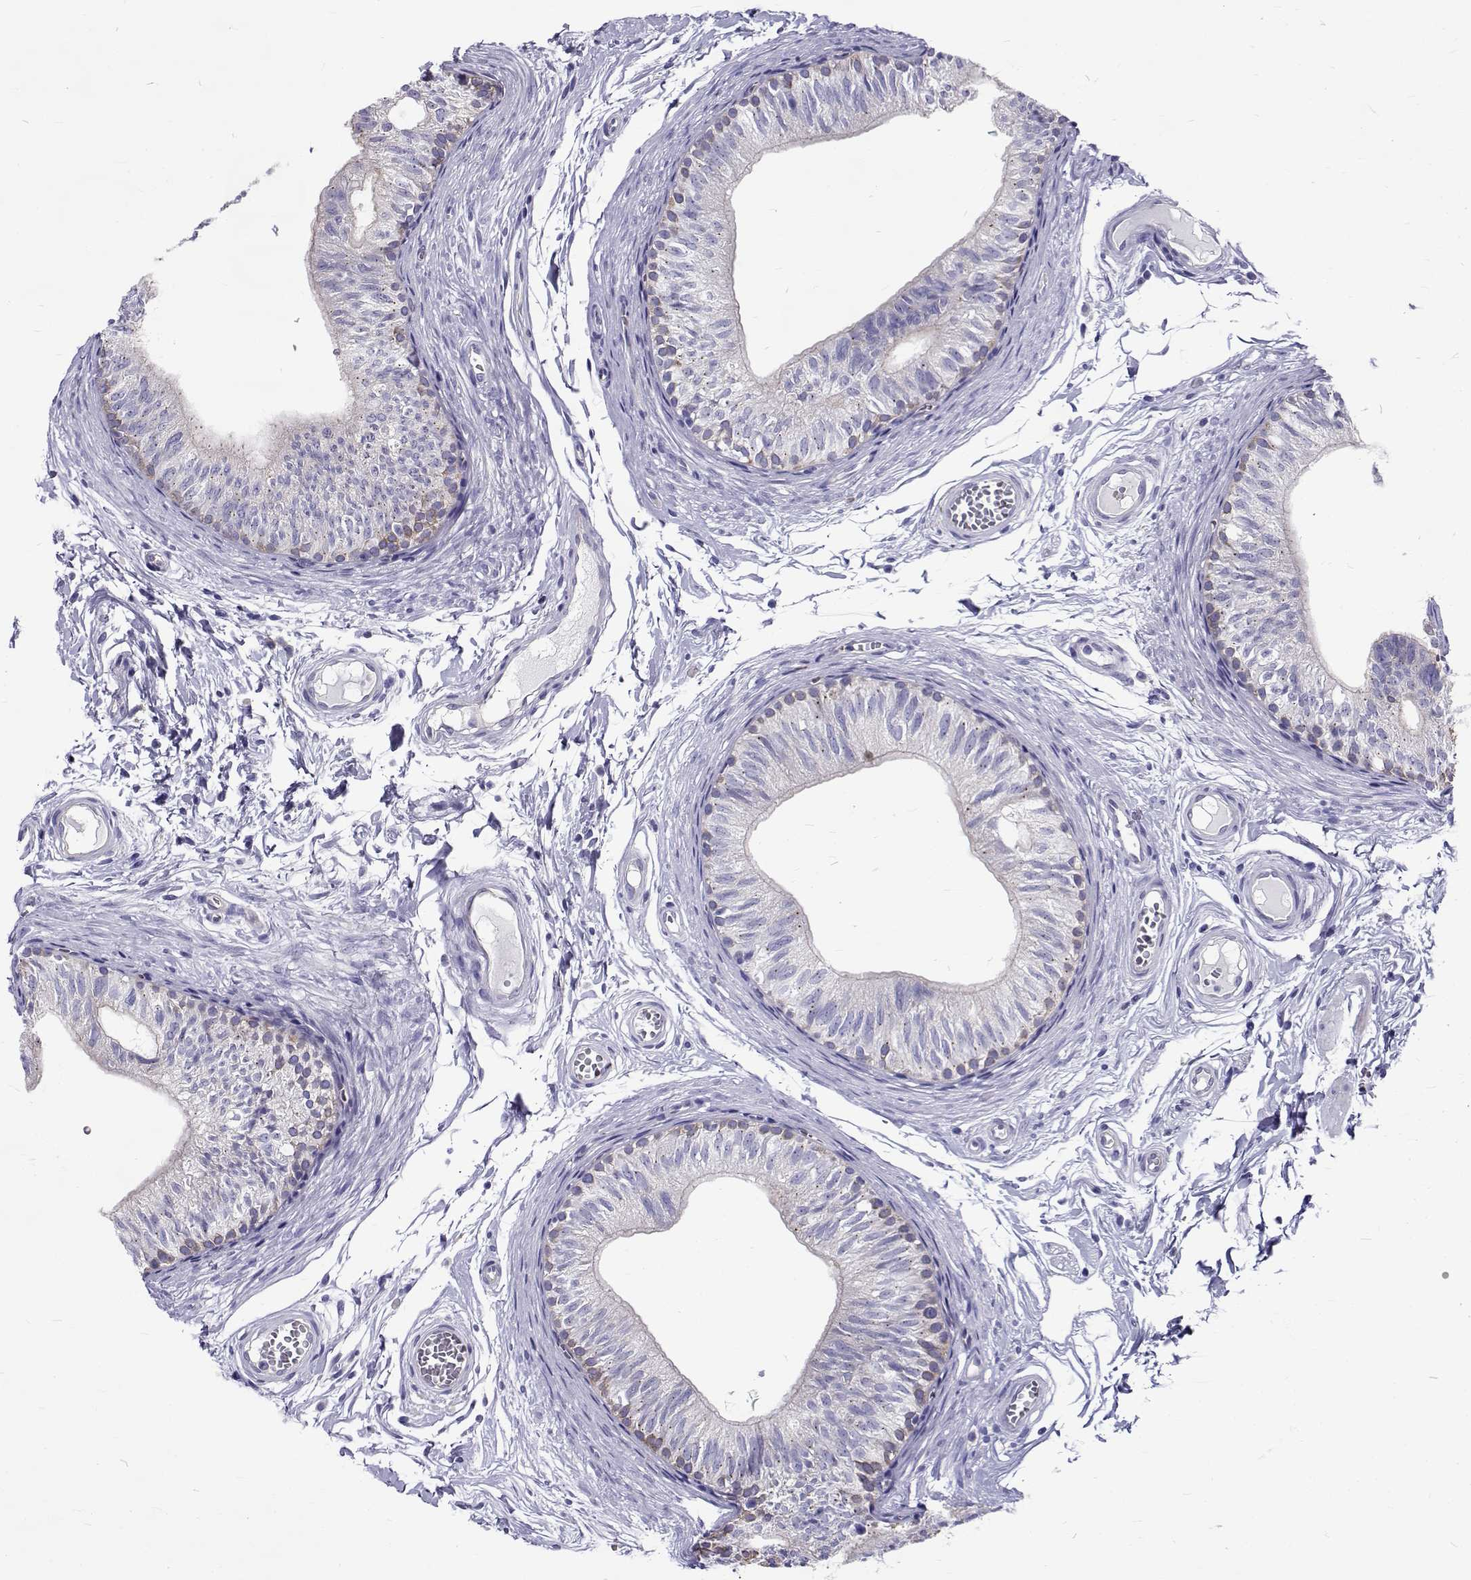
{"staining": {"intensity": "weak", "quantity": "<25%", "location": "cytoplasmic/membranous"}, "tissue": "epididymis", "cell_type": "Glandular cells", "image_type": "normal", "snomed": [{"axis": "morphology", "description": "Normal tissue, NOS"}, {"axis": "topography", "description": "Epididymis"}], "caption": "IHC image of normal epididymis: human epididymis stained with DAB (3,3'-diaminobenzidine) exhibits no significant protein positivity in glandular cells.", "gene": "IGSF1", "patient": {"sex": "male", "age": 22}}